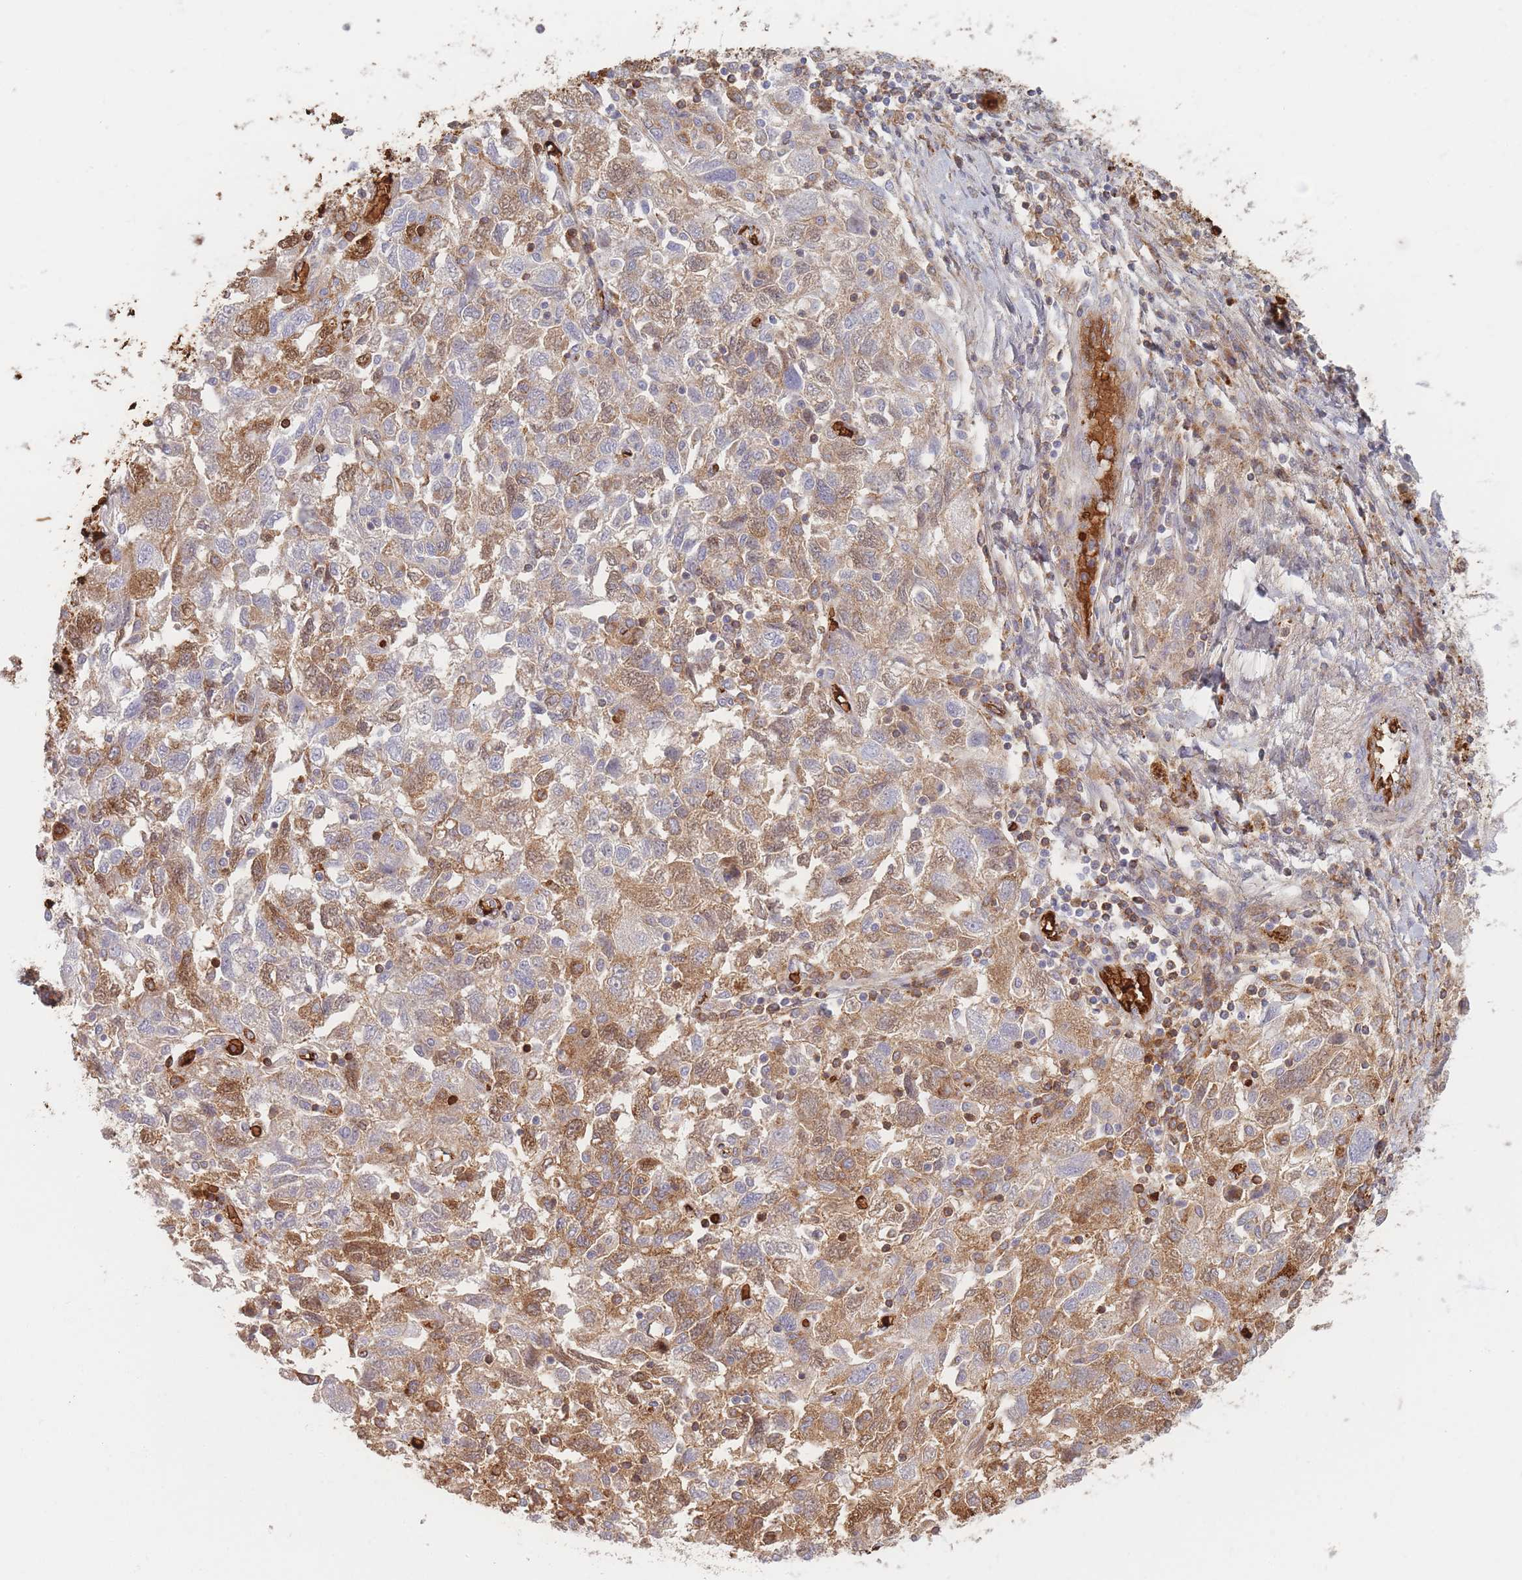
{"staining": {"intensity": "moderate", "quantity": "25%-75%", "location": "cytoplasmic/membranous"}, "tissue": "ovarian cancer", "cell_type": "Tumor cells", "image_type": "cancer", "snomed": [{"axis": "morphology", "description": "Carcinoma, NOS"}, {"axis": "morphology", "description": "Cystadenocarcinoma, serous, NOS"}, {"axis": "topography", "description": "Ovary"}], "caption": "This is an image of immunohistochemistry (IHC) staining of carcinoma (ovarian), which shows moderate positivity in the cytoplasmic/membranous of tumor cells.", "gene": "SLC2A6", "patient": {"sex": "female", "age": 69}}